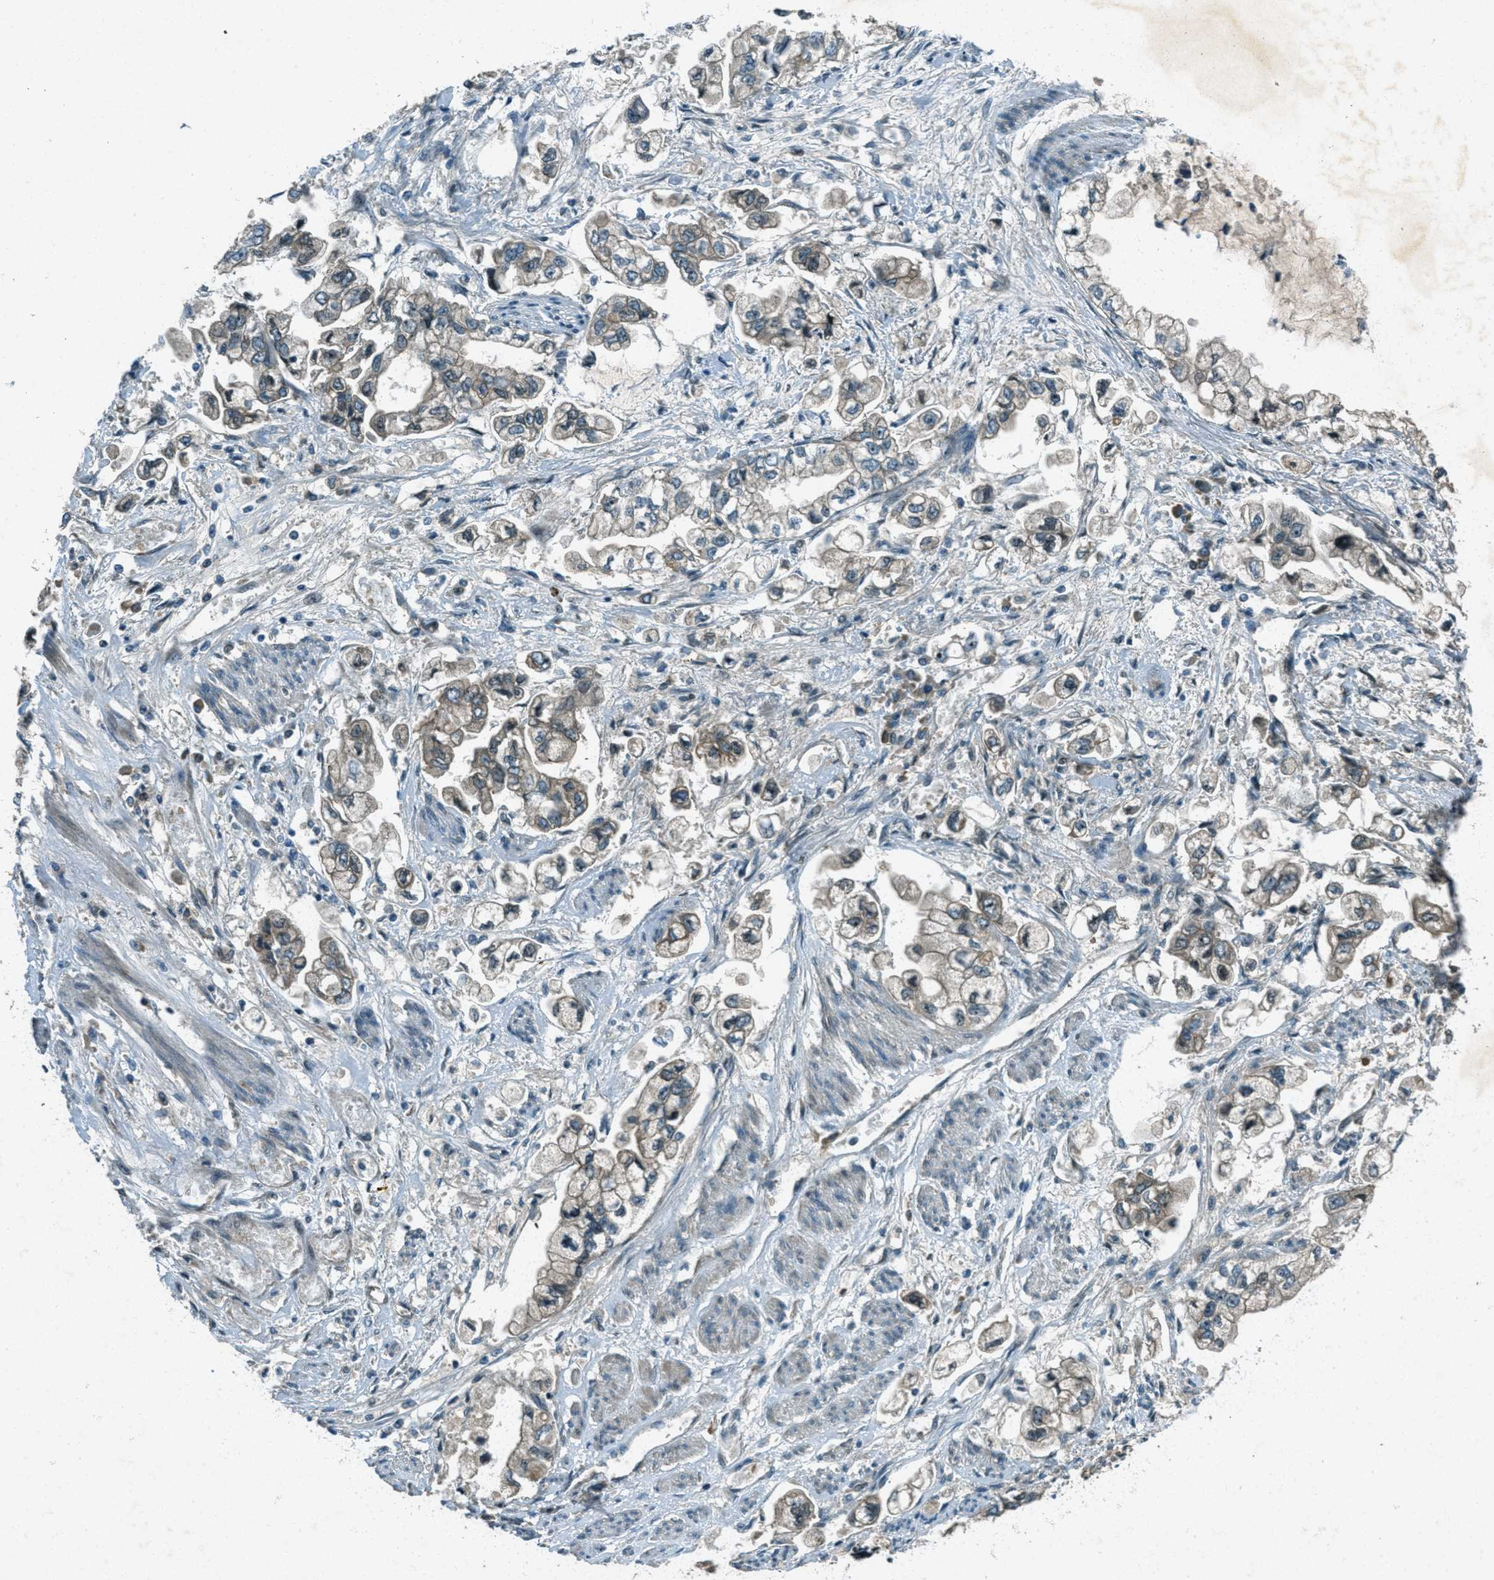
{"staining": {"intensity": "negative", "quantity": "none", "location": "none"}, "tissue": "stomach cancer", "cell_type": "Tumor cells", "image_type": "cancer", "snomed": [{"axis": "morphology", "description": "Normal tissue, NOS"}, {"axis": "morphology", "description": "Adenocarcinoma, NOS"}, {"axis": "topography", "description": "Stomach"}], "caption": "The photomicrograph displays no significant expression in tumor cells of adenocarcinoma (stomach).", "gene": "STK11", "patient": {"sex": "male", "age": 62}}